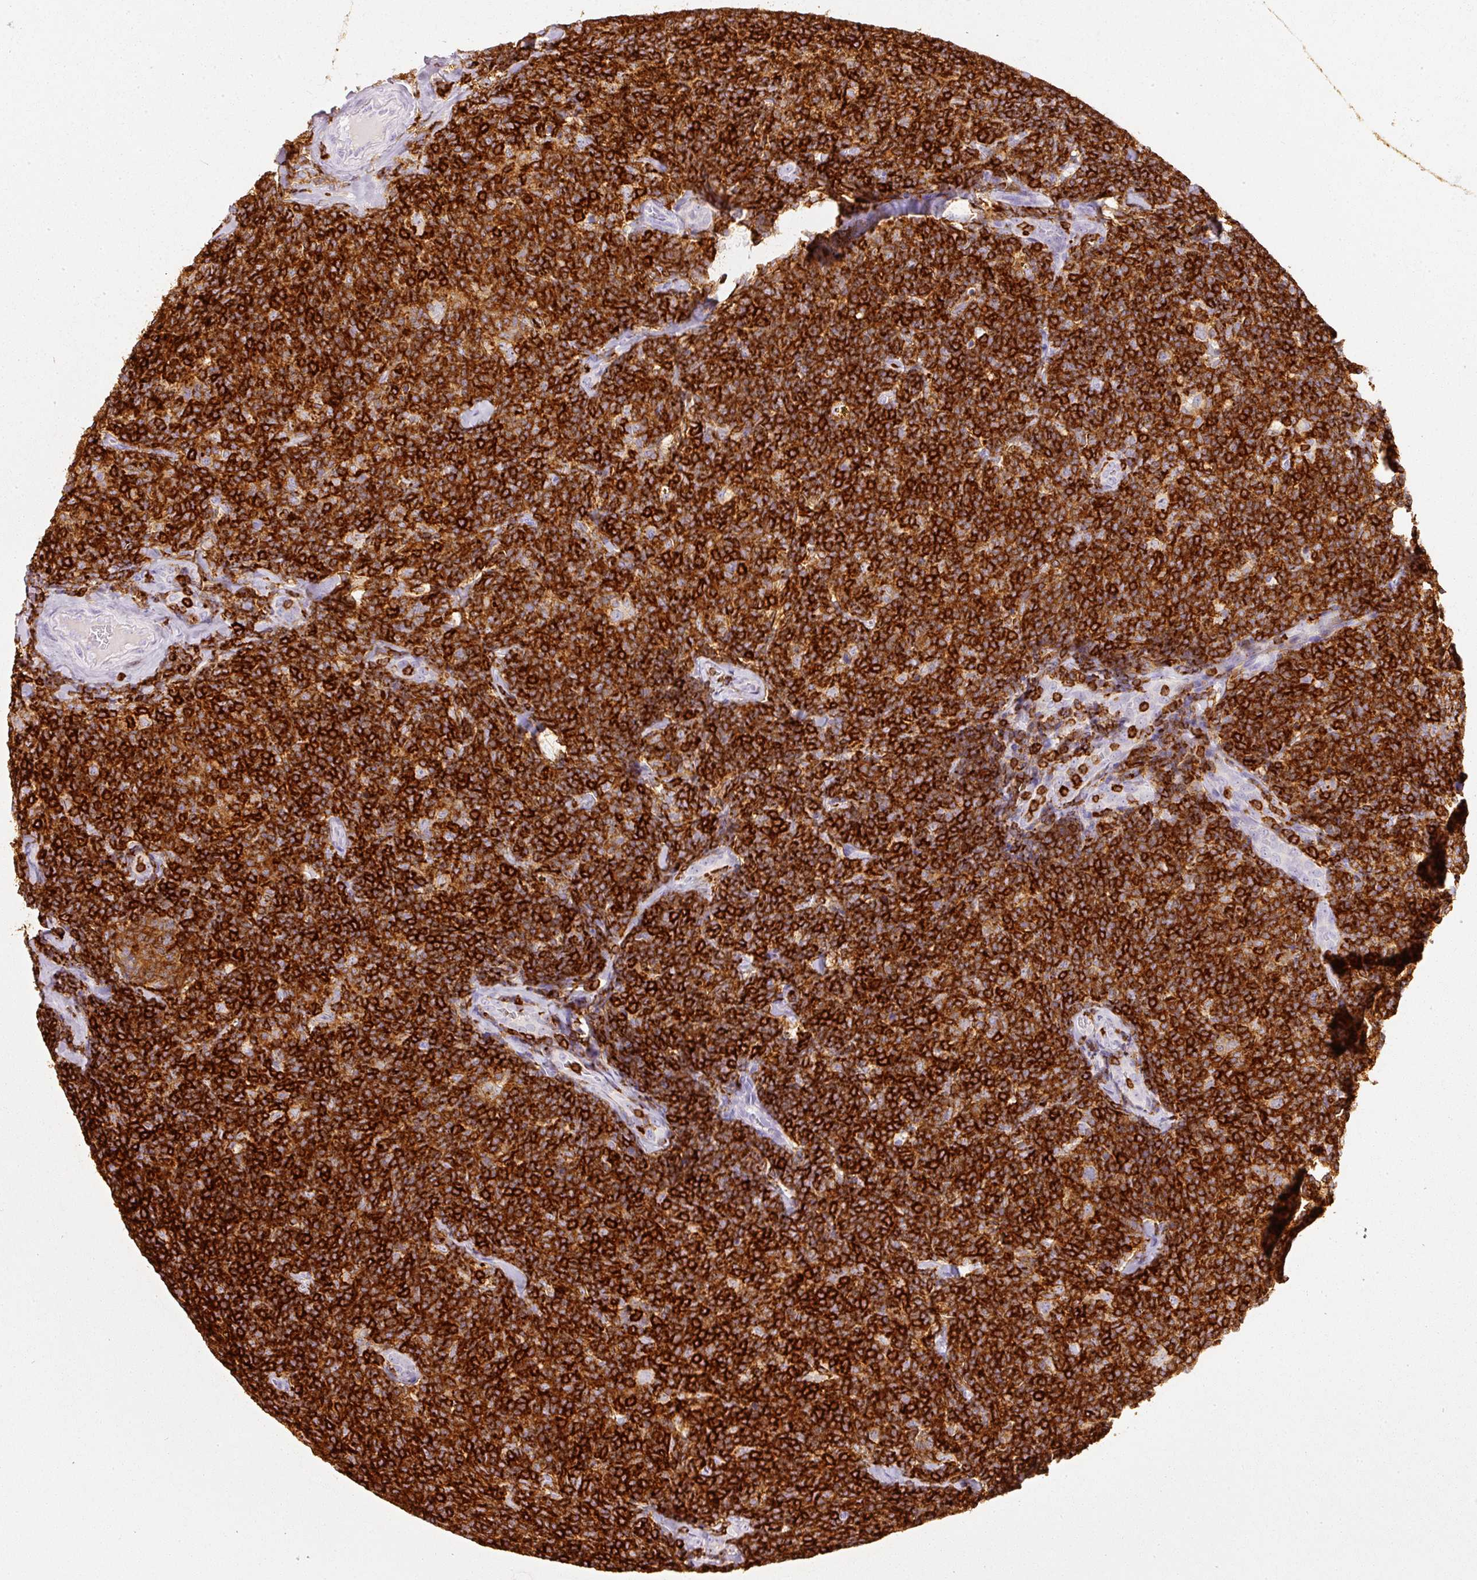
{"staining": {"intensity": "strong", "quantity": ">75%", "location": "cytoplasmic/membranous"}, "tissue": "lymphoma", "cell_type": "Tumor cells", "image_type": "cancer", "snomed": [{"axis": "morphology", "description": "Malignant lymphoma, non-Hodgkin's type, Low grade"}, {"axis": "topography", "description": "Lymph node"}], "caption": "Brown immunohistochemical staining in lymphoma demonstrates strong cytoplasmic/membranous expression in approximately >75% of tumor cells. (DAB IHC with brightfield microscopy, high magnification).", "gene": "EVL", "patient": {"sex": "female", "age": 56}}